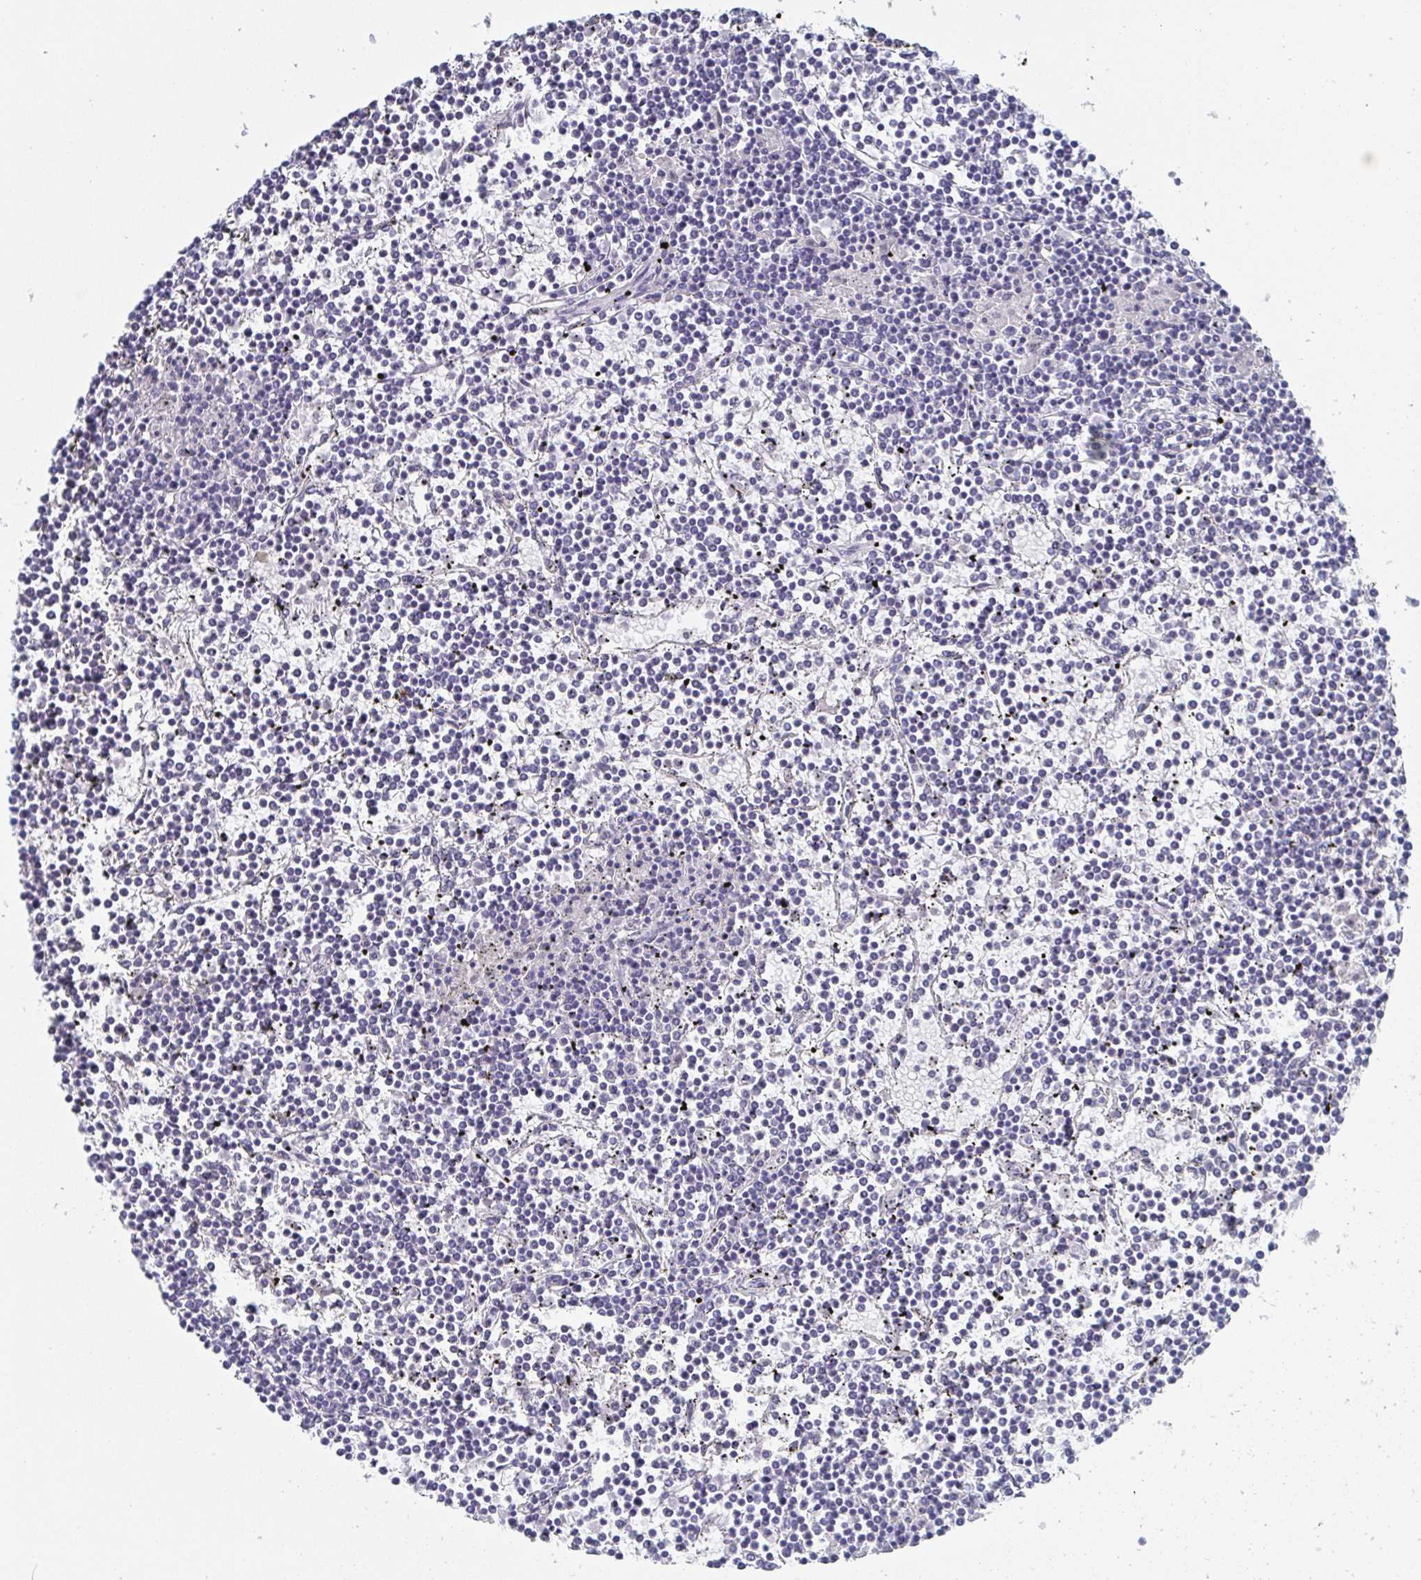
{"staining": {"intensity": "negative", "quantity": "none", "location": "none"}, "tissue": "lymphoma", "cell_type": "Tumor cells", "image_type": "cancer", "snomed": [{"axis": "morphology", "description": "Malignant lymphoma, non-Hodgkin's type, Low grade"}, {"axis": "topography", "description": "Spleen"}], "caption": "This is an IHC image of lymphoma. There is no positivity in tumor cells.", "gene": "ITLN1", "patient": {"sex": "female", "age": 19}}